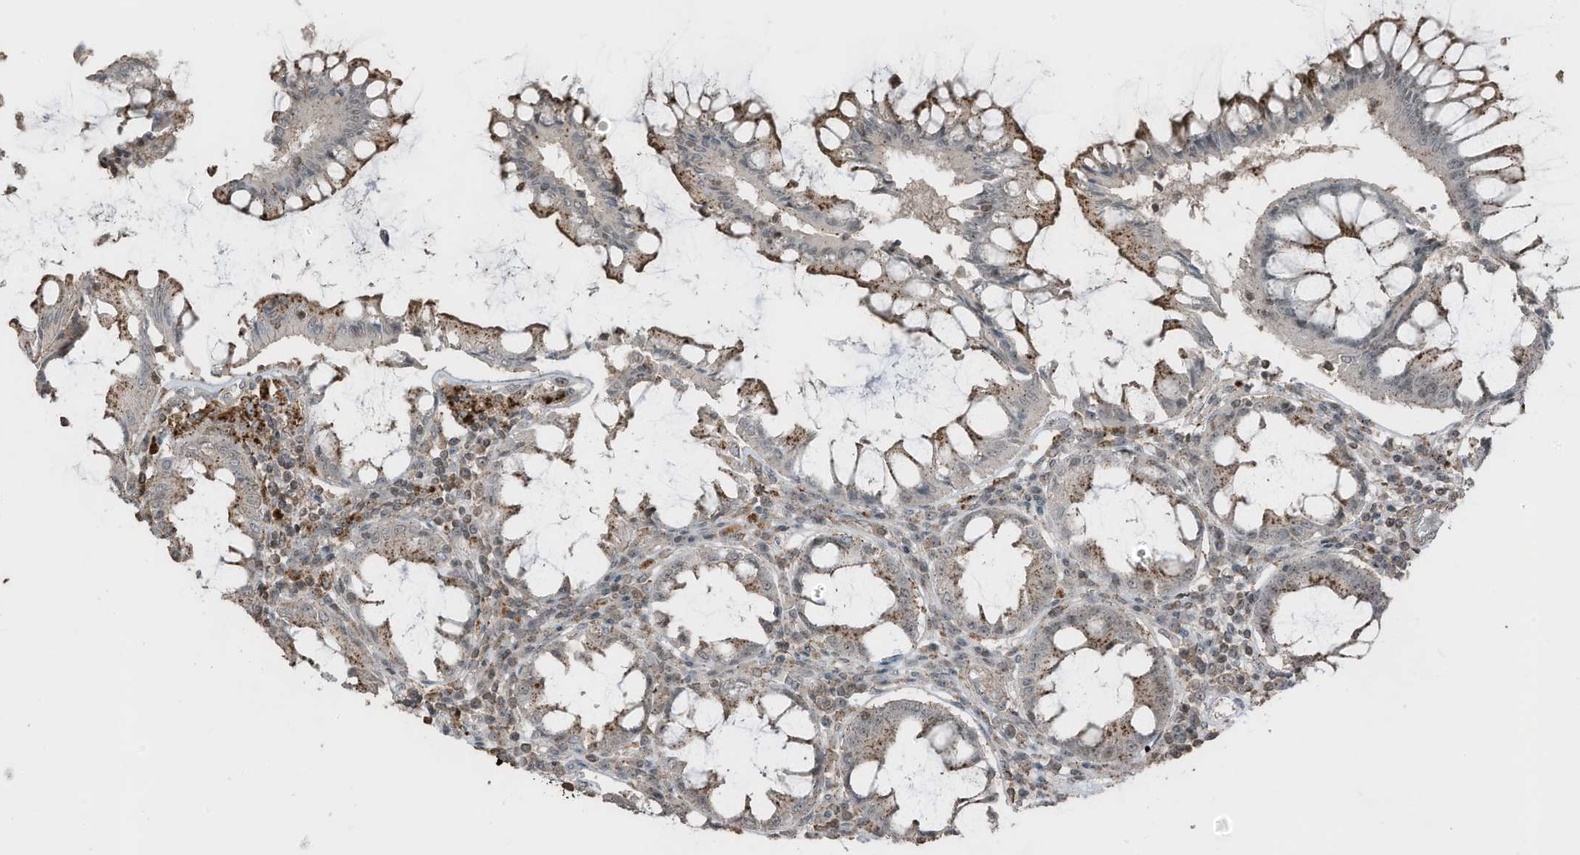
{"staining": {"intensity": "moderate", "quantity": "<25%", "location": "cytoplasmic/membranous"}, "tissue": "colorectal cancer", "cell_type": "Tumor cells", "image_type": "cancer", "snomed": [{"axis": "morphology", "description": "Adenocarcinoma, NOS"}, {"axis": "topography", "description": "Rectum"}], "caption": "Colorectal adenocarcinoma stained with immunohistochemistry (IHC) exhibits moderate cytoplasmic/membranous expression in about <25% of tumor cells.", "gene": "UTP3", "patient": {"sex": "male", "age": 84}}